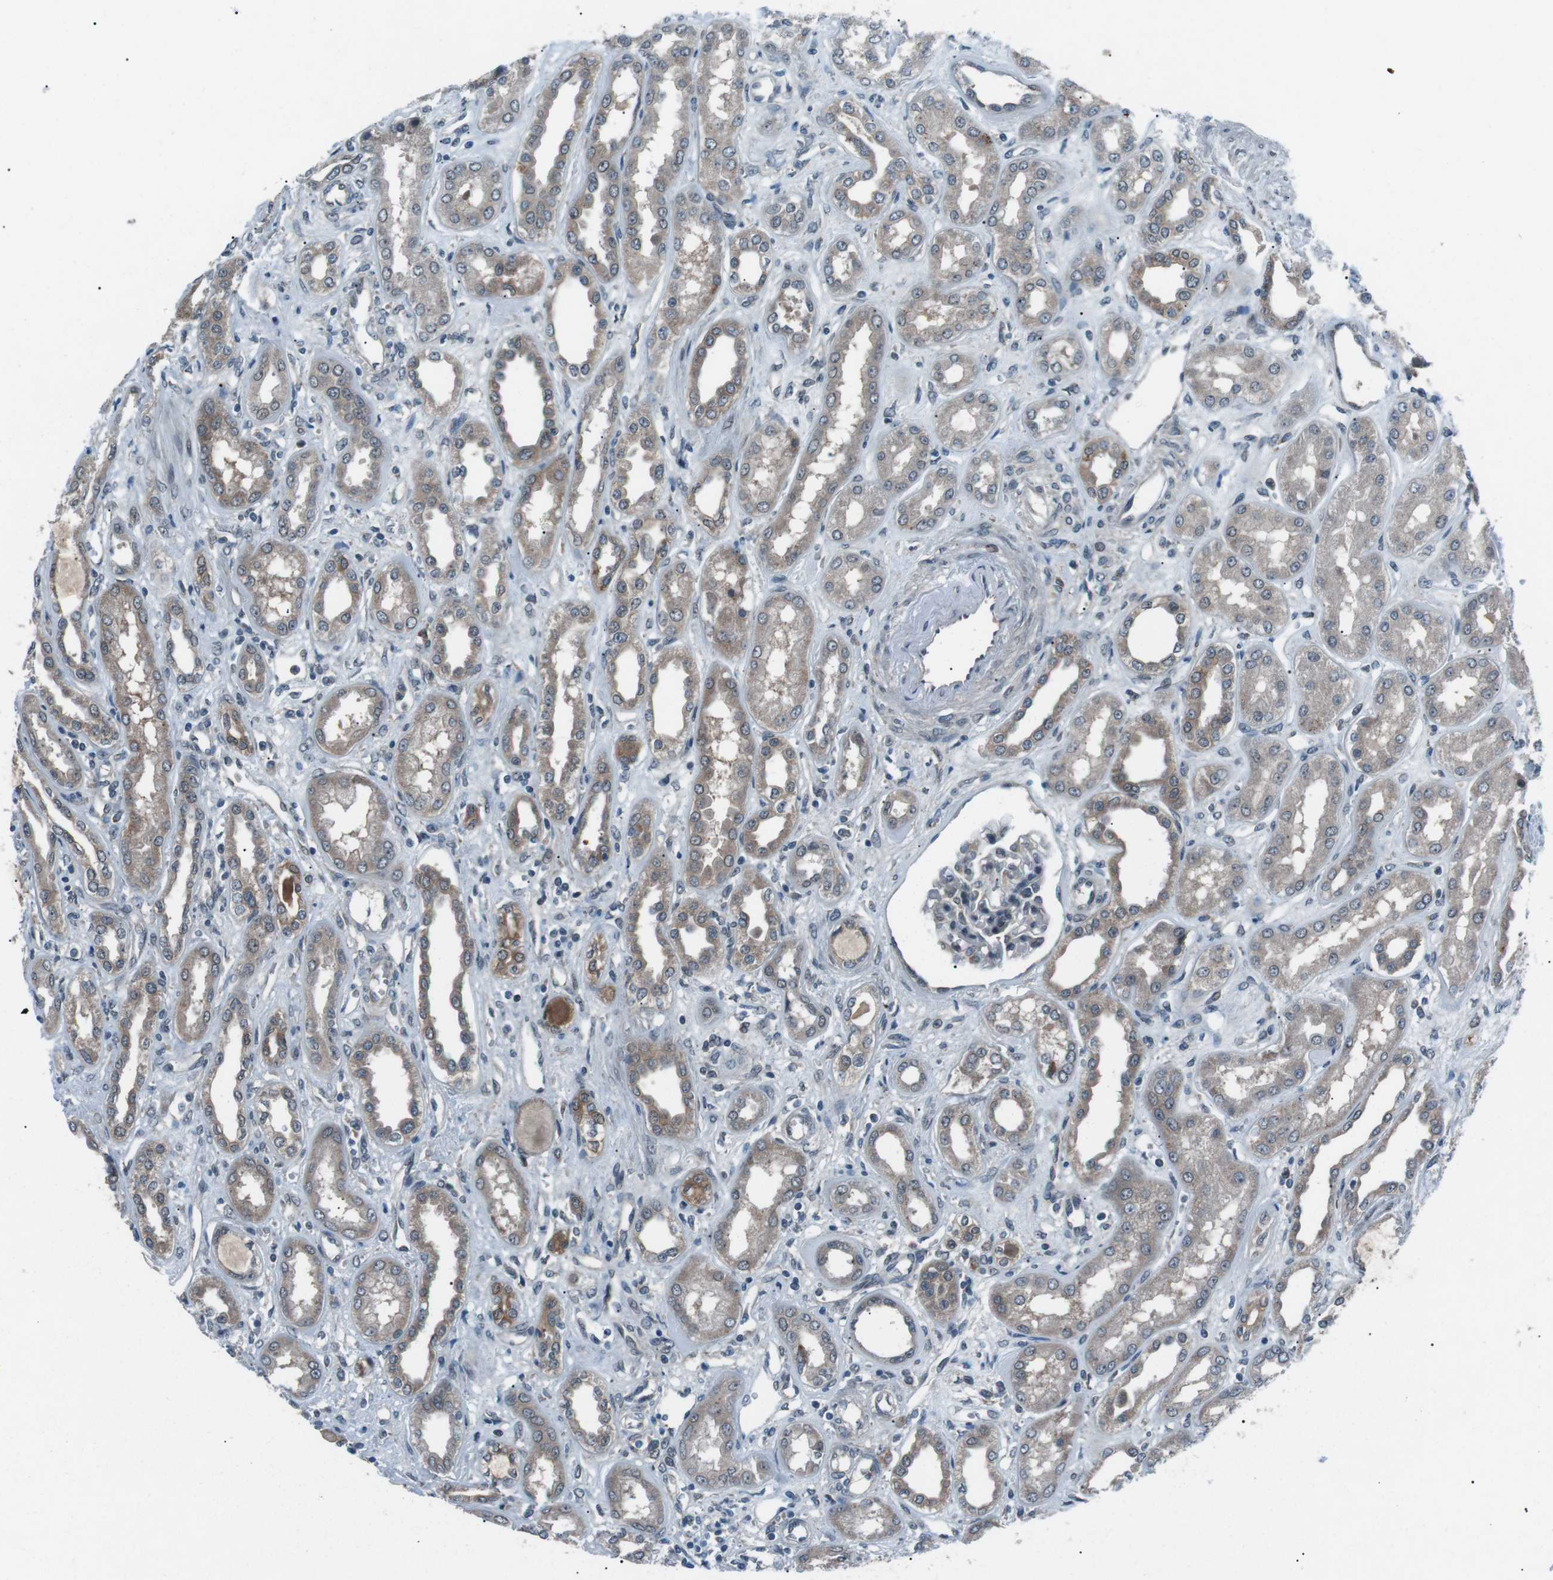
{"staining": {"intensity": "weak", "quantity": "<25%", "location": "nuclear"}, "tissue": "kidney", "cell_type": "Cells in glomeruli", "image_type": "normal", "snomed": [{"axis": "morphology", "description": "Normal tissue, NOS"}, {"axis": "topography", "description": "Kidney"}], "caption": "A photomicrograph of kidney stained for a protein reveals no brown staining in cells in glomeruli.", "gene": "LRIG2", "patient": {"sex": "male", "age": 59}}